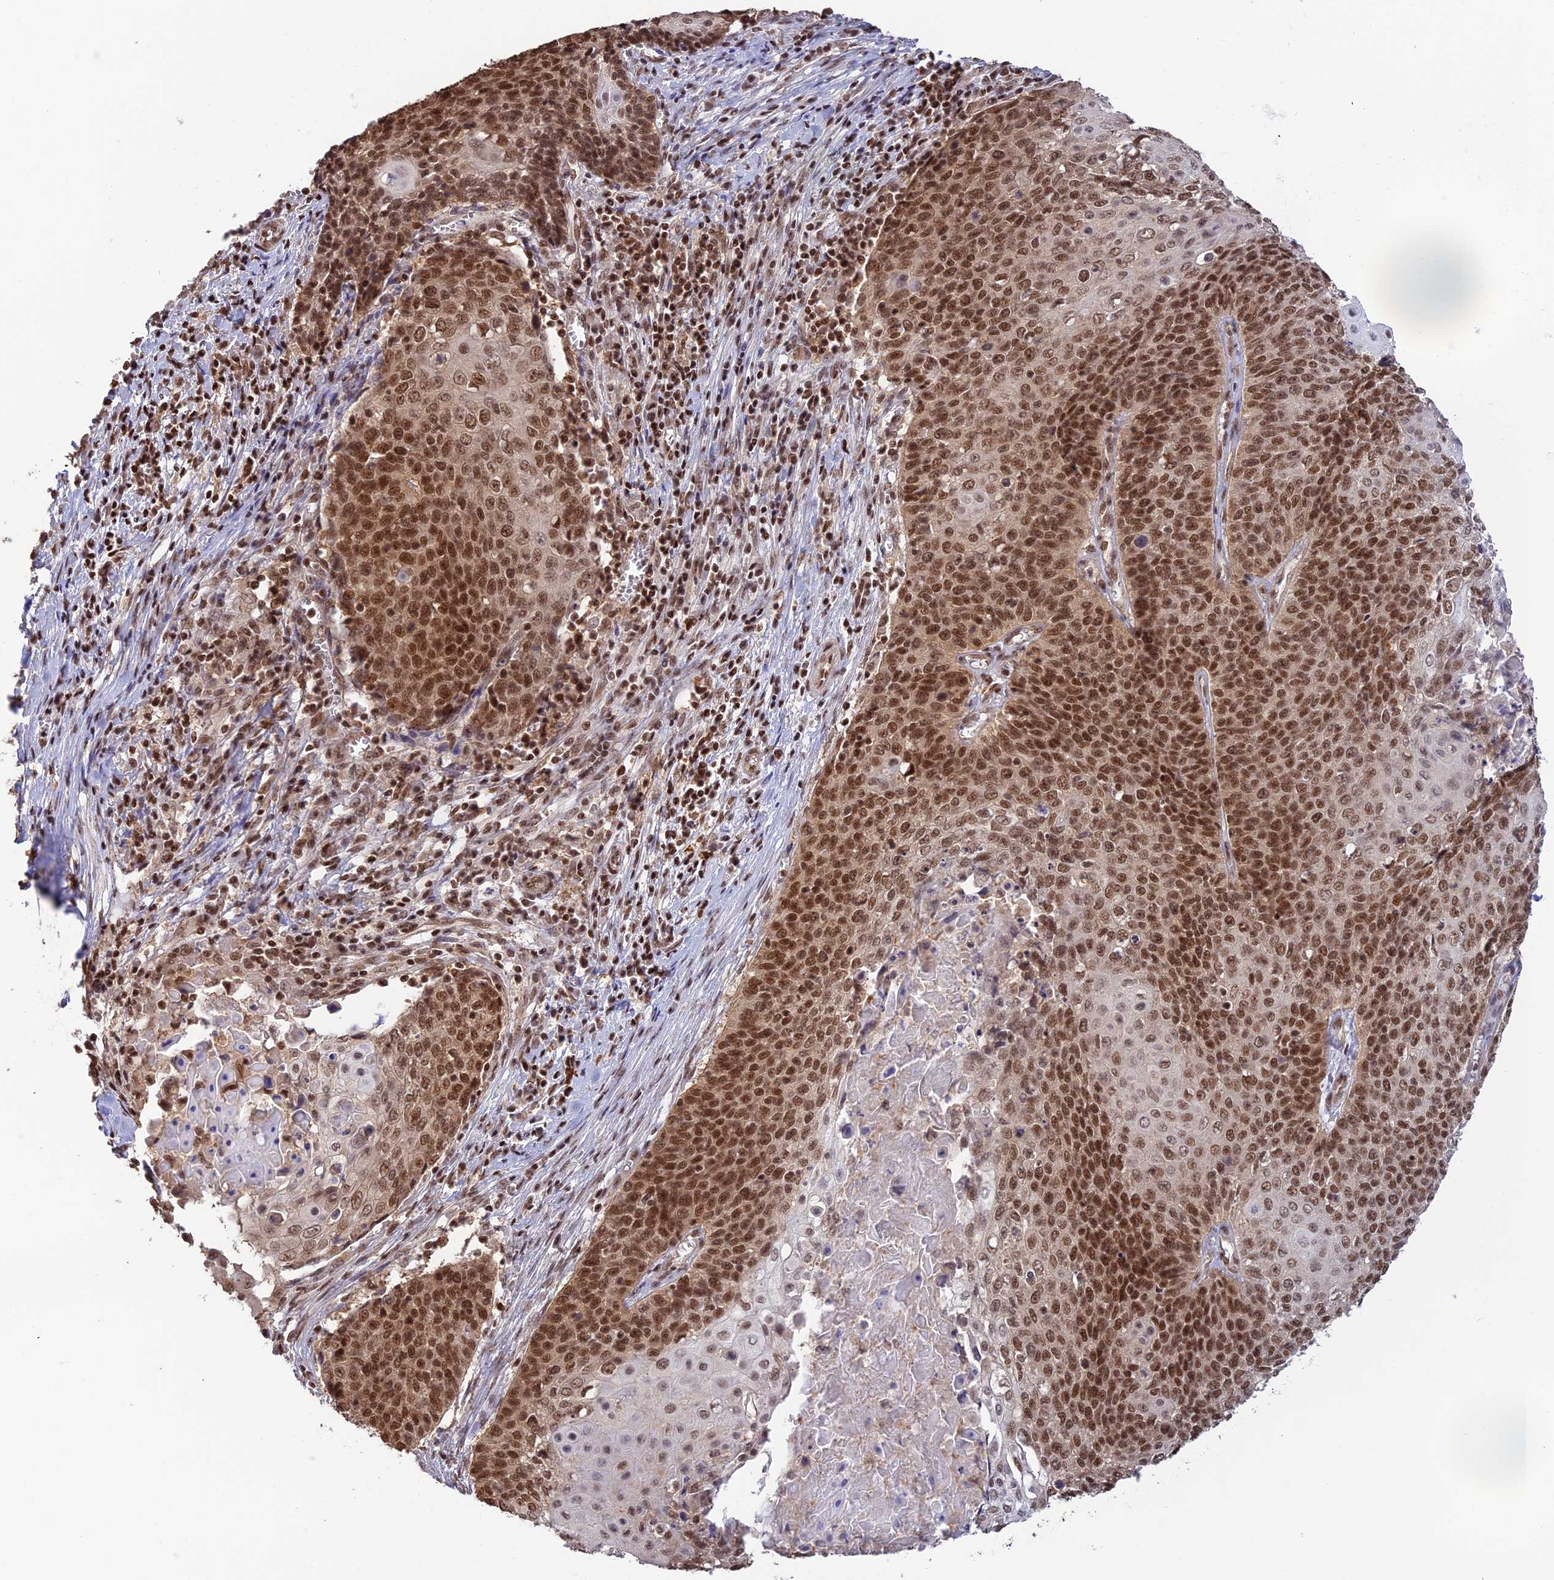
{"staining": {"intensity": "strong", "quantity": ">75%", "location": "nuclear"}, "tissue": "cervical cancer", "cell_type": "Tumor cells", "image_type": "cancer", "snomed": [{"axis": "morphology", "description": "Squamous cell carcinoma, NOS"}, {"axis": "topography", "description": "Cervix"}], "caption": "The histopathology image displays staining of cervical squamous cell carcinoma, revealing strong nuclear protein staining (brown color) within tumor cells. Nuclei are stained in blue.", "gene": "THAP11", "patient": {"sex": "female", "age": 39}}